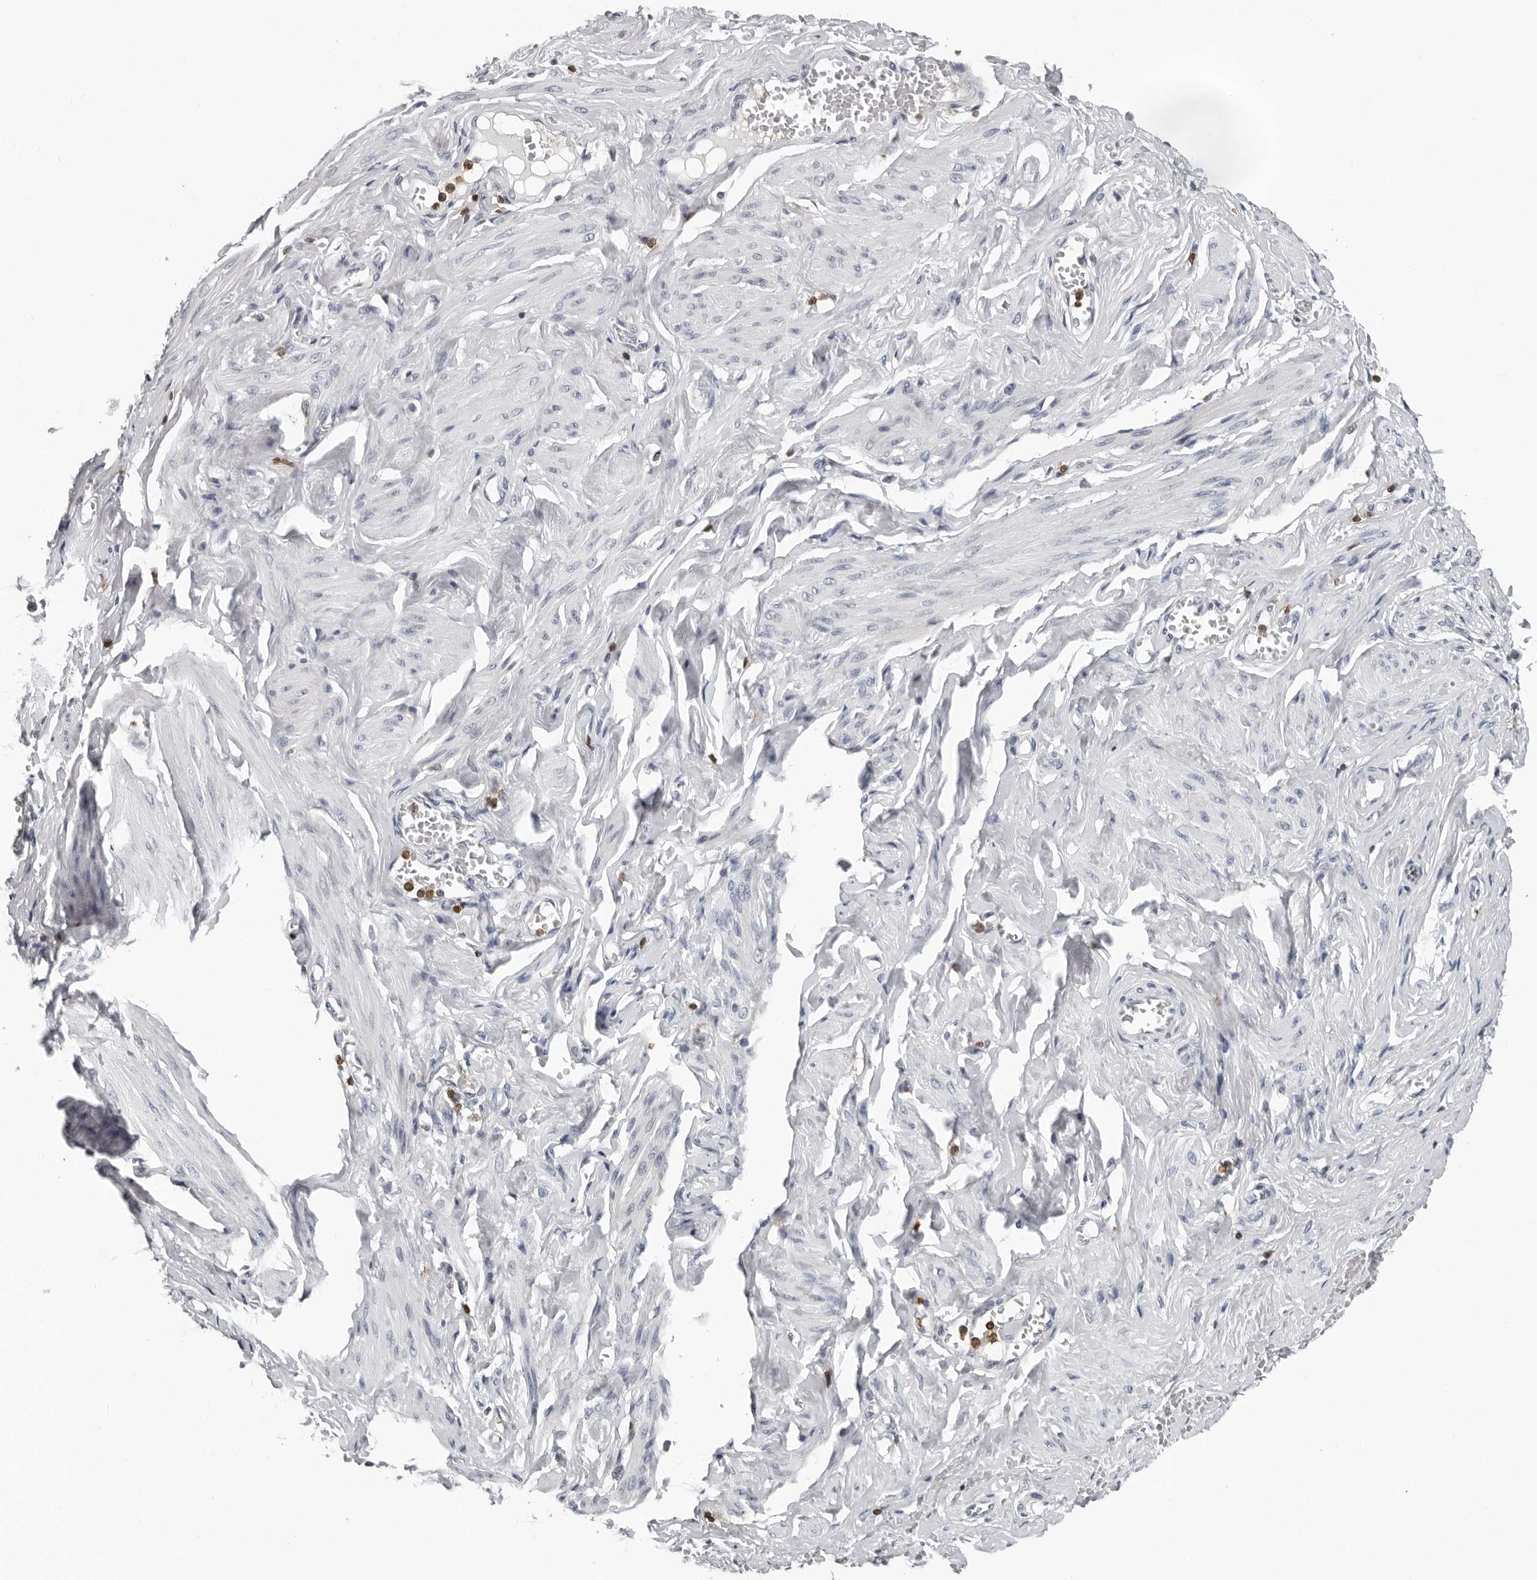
{"staining": {"intensity": "negative", "quantity": "none", "location": "none"}, "tissue": "adipose tissue", "cell_type": "Adipocytes", "image_type": "normal", "snomed": [{"axis": "morphology", "description": "Normal tissue, NOS"}, {"axis": "topography", "description": "Vascular tissue"}, {"axis": "topography", "description": "Fallopian tube"}, {"axis": "topography", "description": "Ovary"}], "caption": "Adipocytes are negative for protein expression in unremarkable human adipose tissue.", "gene": "HSPH1", "patient": {"sex": "female", "age": 67}}